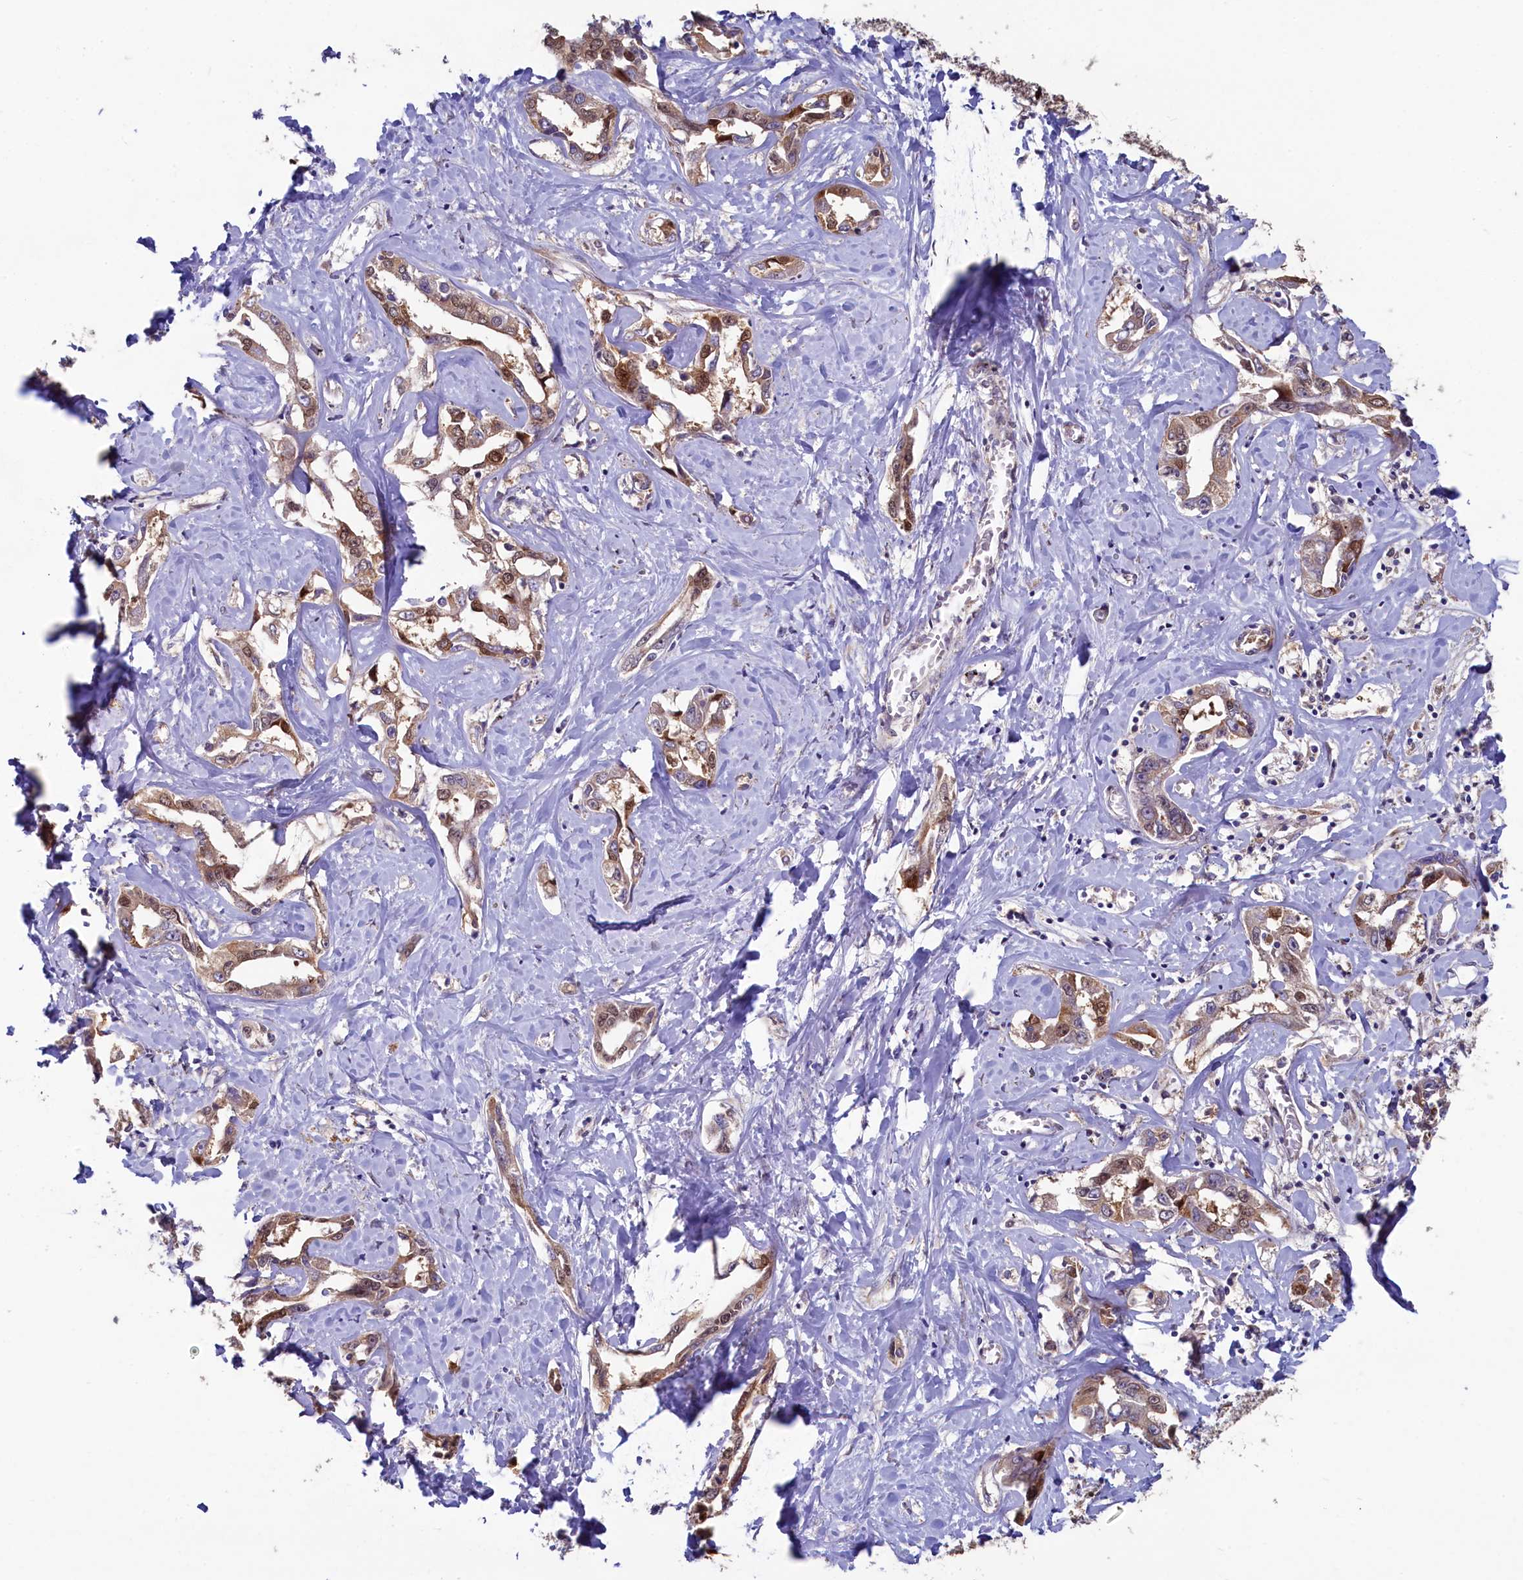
{"staining": {"intensity": "moderate", "quantity": ">75%", "location": "cytoplasmic/membranous"}, "tissue": "liver cancer", "cell_type": "Tumor cells", "image_type": "cancer", "snomed": [{"axis": "morphology", "description": "Cholangiocarcinoma"}, {"axis": "topography", "description": "Liver"}], "caption": "Immunohistochemical staining of liver cancer demonstrates moderate cytoplasmic/membranous protein staining in approximately >75% of tumor cells.", "gene": "SPATA2L", "patient": {"sex": "male", "age": 59}}